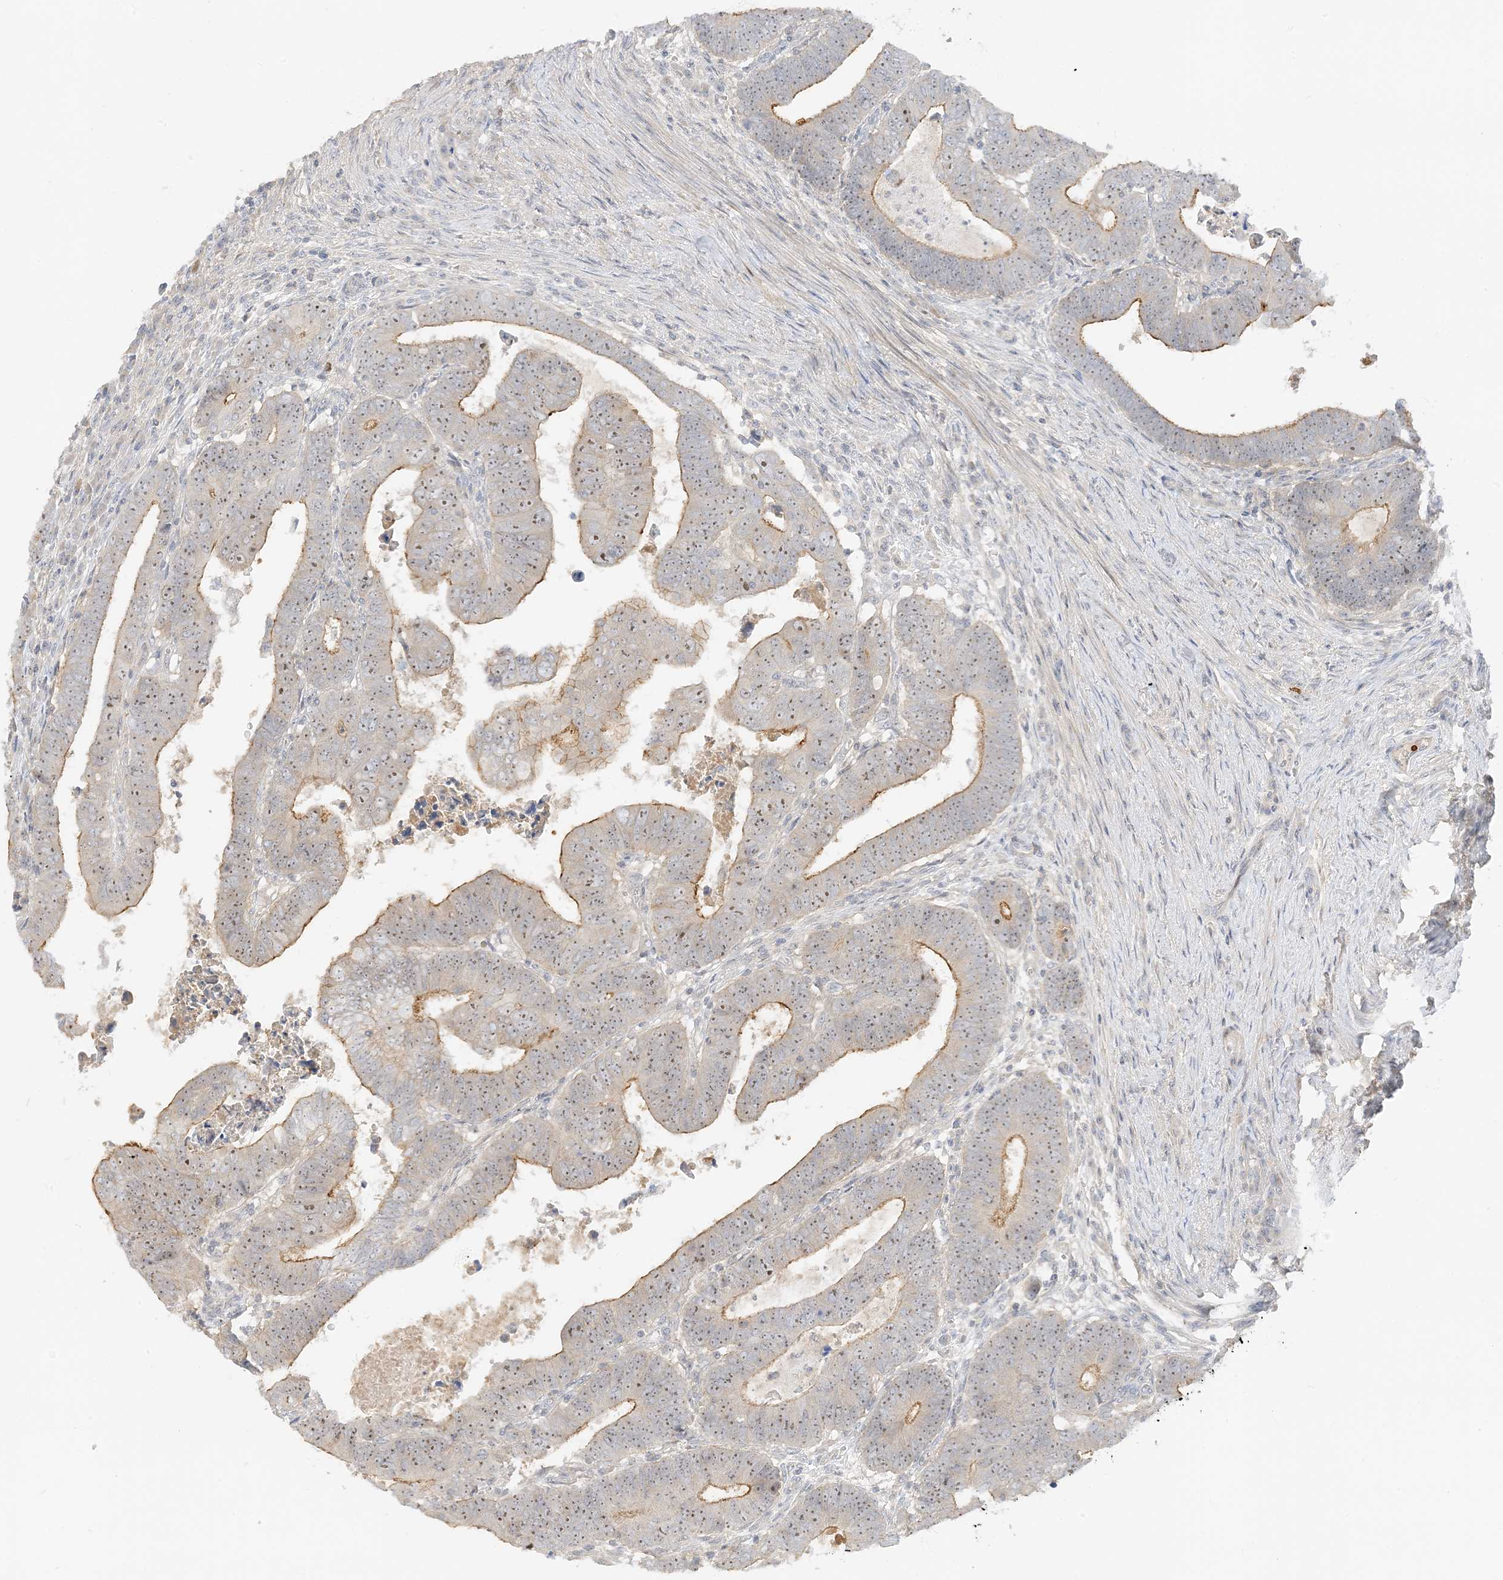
{"staining": {"intensity": "moderate", "quantity": "25%-75%", "location": "cytoplasmic/membranous,nuclear"}, "tissue": "colorectal cancer", "cell_type": "Tumor cells", "image_type": "cancer", "snomed": [{"axis": "morphology", "description": "Normal tissue, NOS"}, {"axis": "morphology", "description": "Adenocarcinoma, NOS"}, {"axis": "topography", "description": "Rectum"}], "caption": "The photomicrograph exhibits immunohistochemical staining of adenocarcinoma (colorectal). There is moderate cytoplasmic/membranous and nuclear staining is seen in about 25%-75% of tumor cells.", "gene": "ETAA1", "patient": {"sex": "female", "age": 65}}